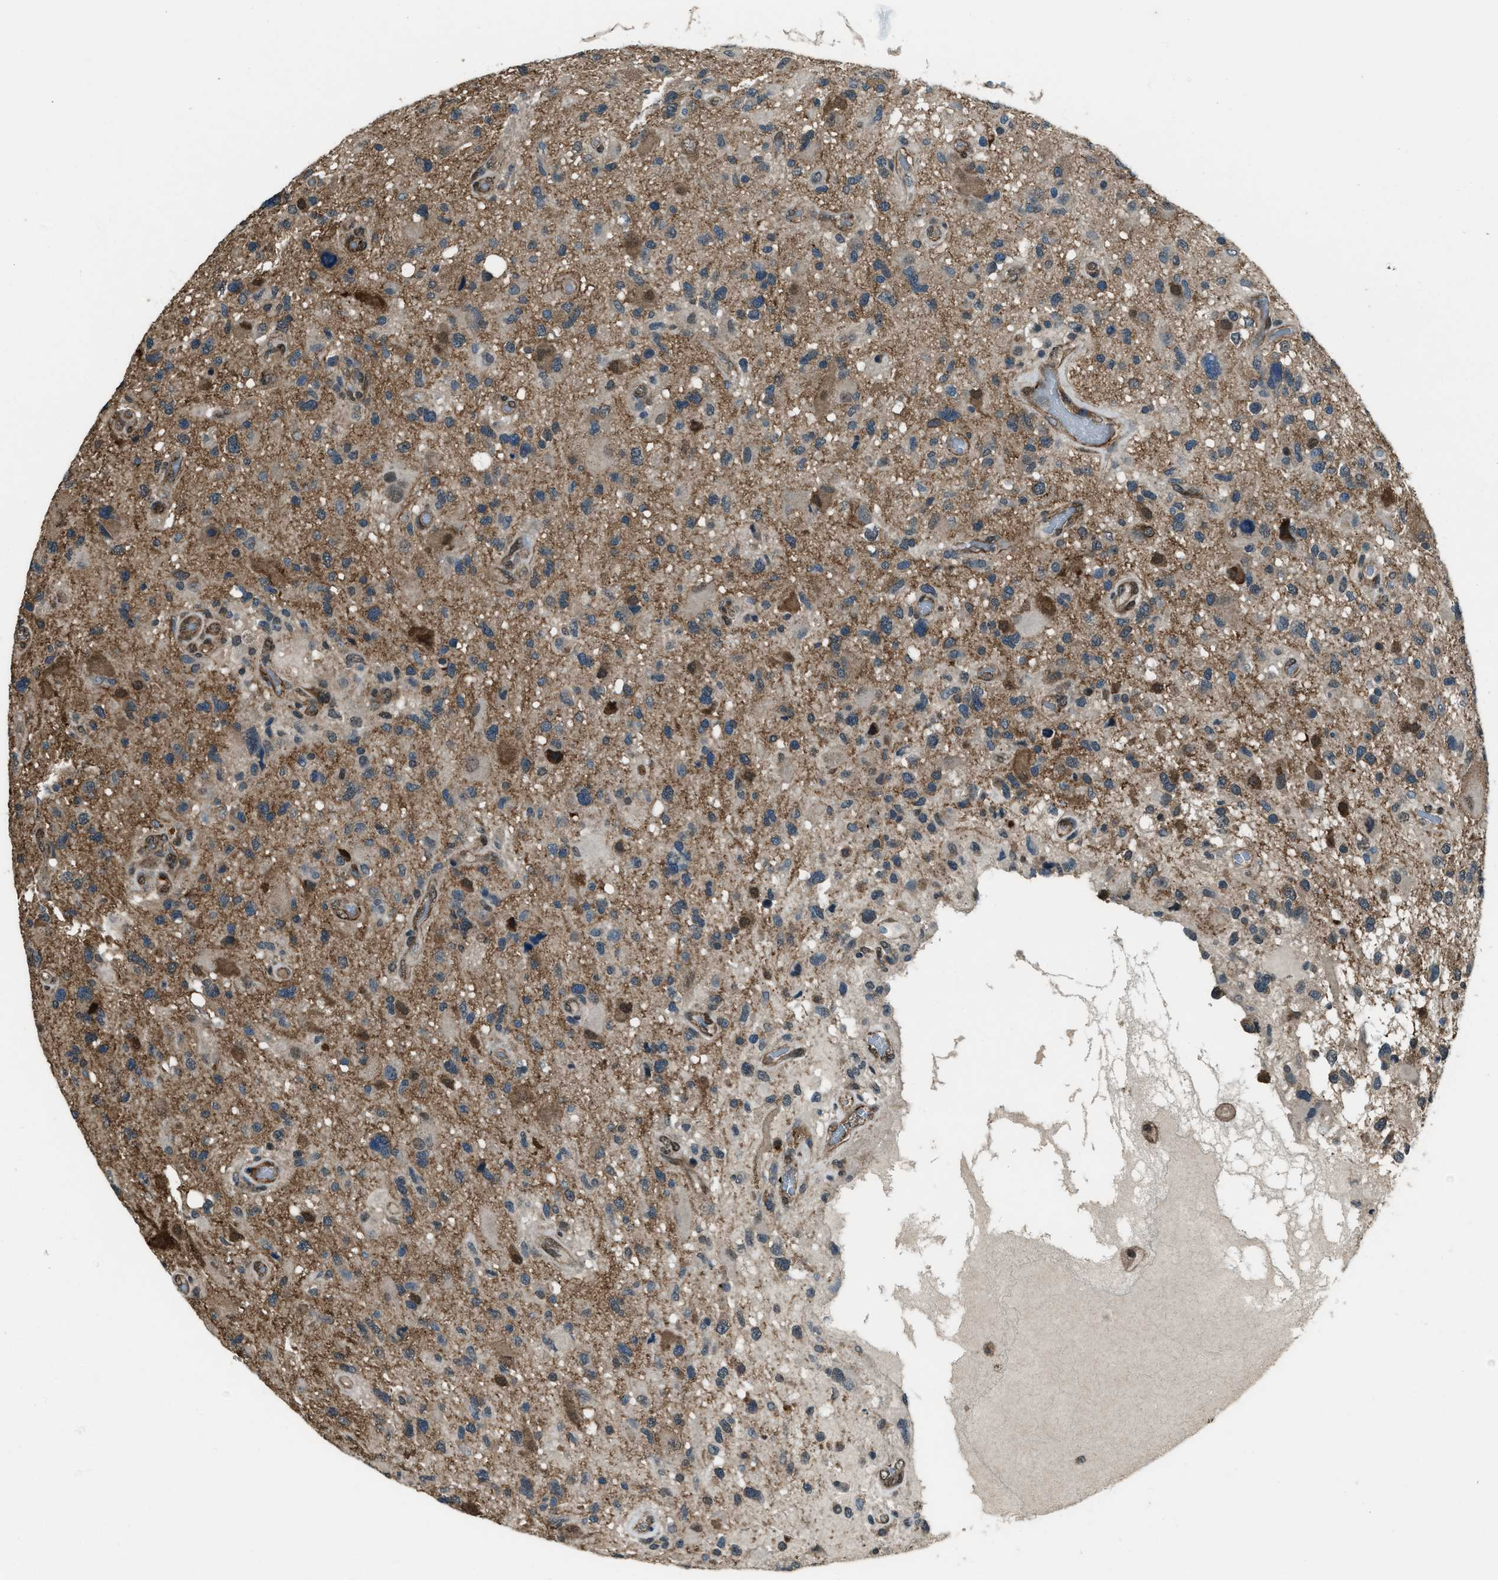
{"staining": {"intensity": "moderate", "quantity": ">75%", "location": "cytoplasmic/membranous"}, "tissue": "glioma", "cell_type": "Tumor cells", "image_type": "cancer", "snomed": [{"axis": "morphology", "description": "Glioma, malignant, High grade"}, {"axis": "topography", "description": "Brain"}], "caption": "This histopathology image displays IHC staining of malignant high-grade glioma, with medium moderate cytoplasmic/membranous positivity in about >75% of tumor cells.", "gene": "SVIL", "patient": {"sex": "male", "age": 33}}